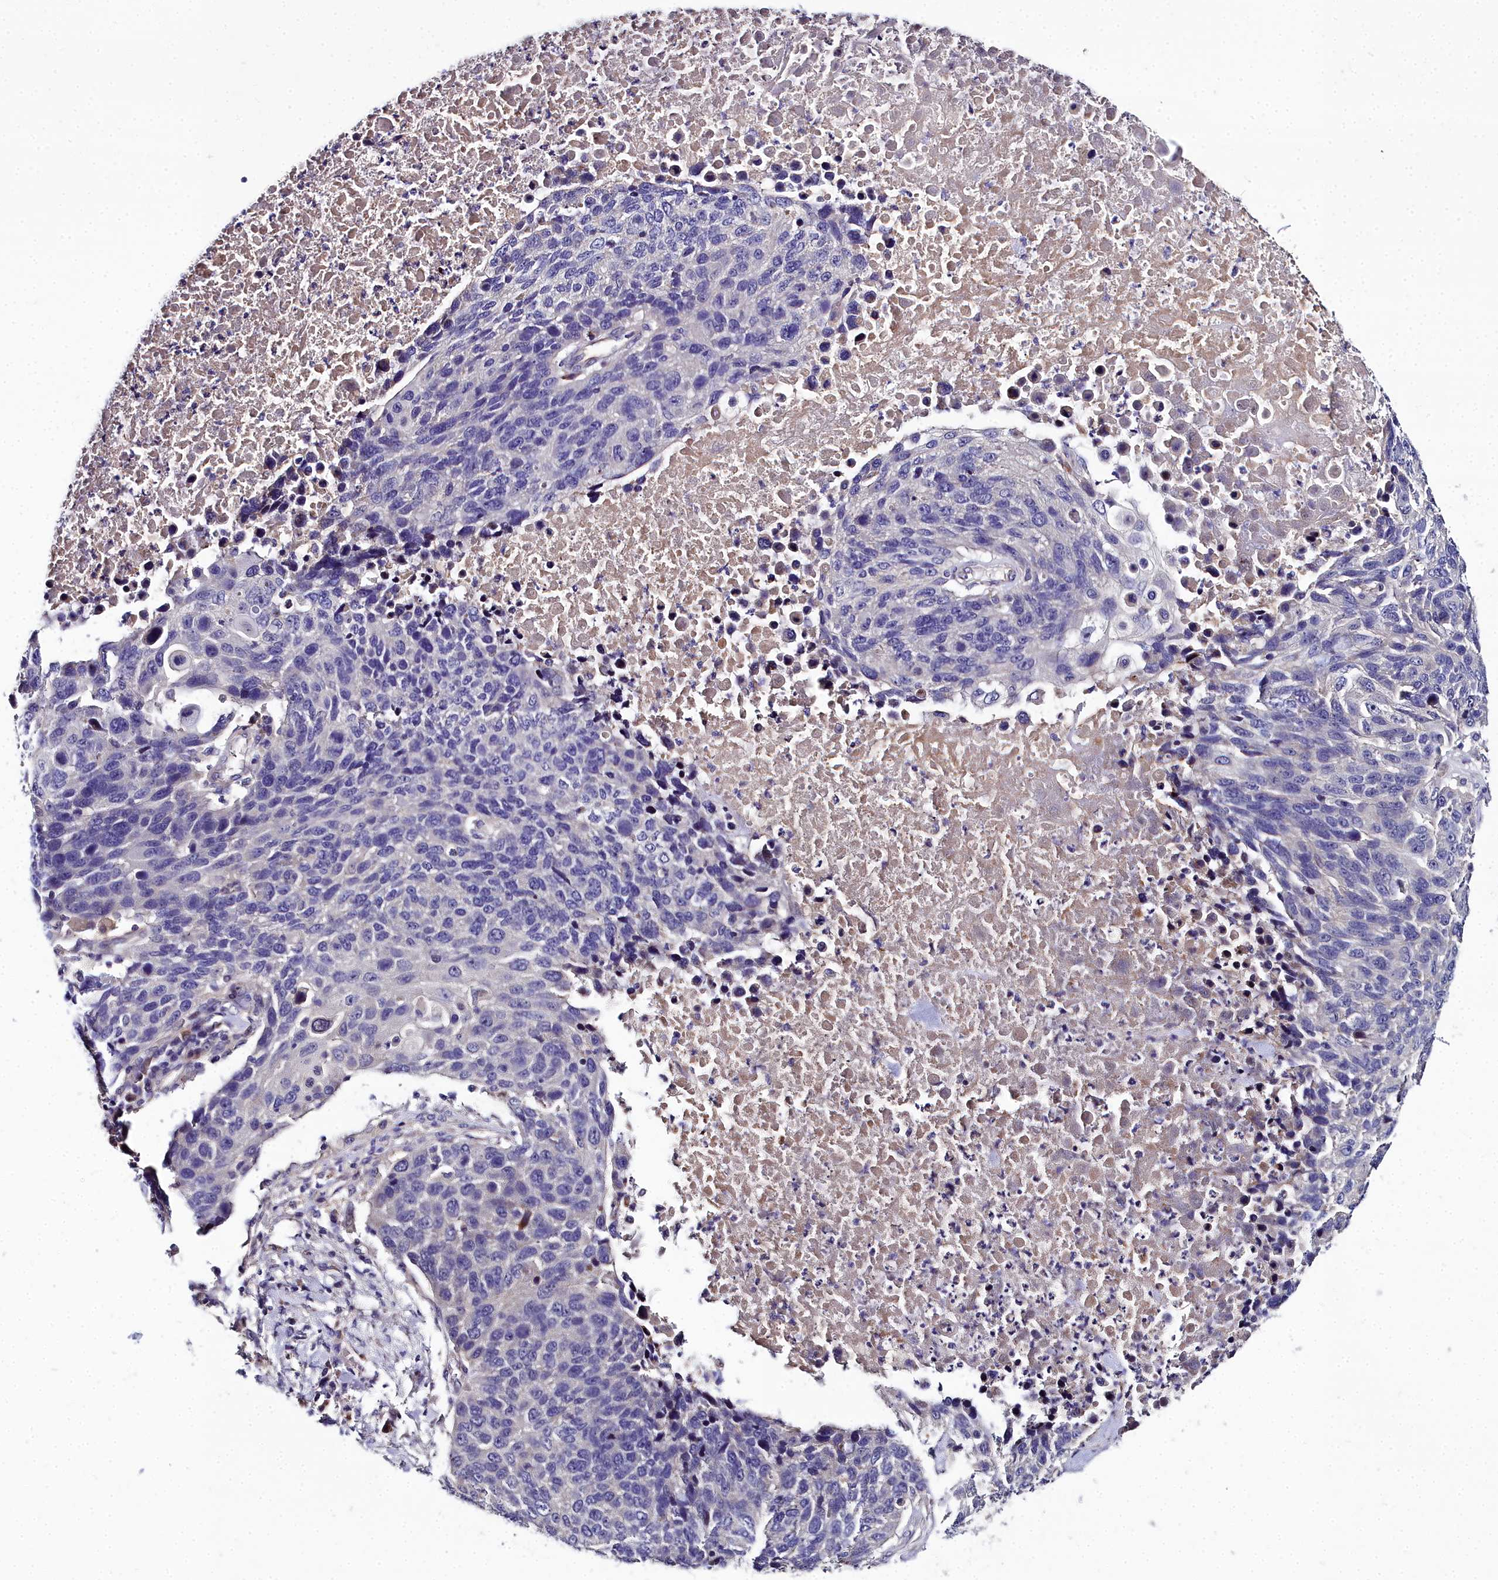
{"staining": {"intensity": "negative", "quantity": "none", "location": "none"}, "tissue": "lung cancer", "cell_type": "Tumor cells", "image_type": "cancer", "snomed": [{"axis": "morphology", "description": "Normal tissue, NOS"}, {"axis": "morphology", "description": "Squamous cell carcinoma, NOS"}, {"axis": "topography", "description": "Lymph node"}, {"axis": "topography", "description": "Lung"}], "caption": "High power microscopy image of an IHC histopathology image of lung cancer, revealing no significant staining in tumor cells.", "gene": "NT5M", "patient": {"sex": "male", "age": 66}}